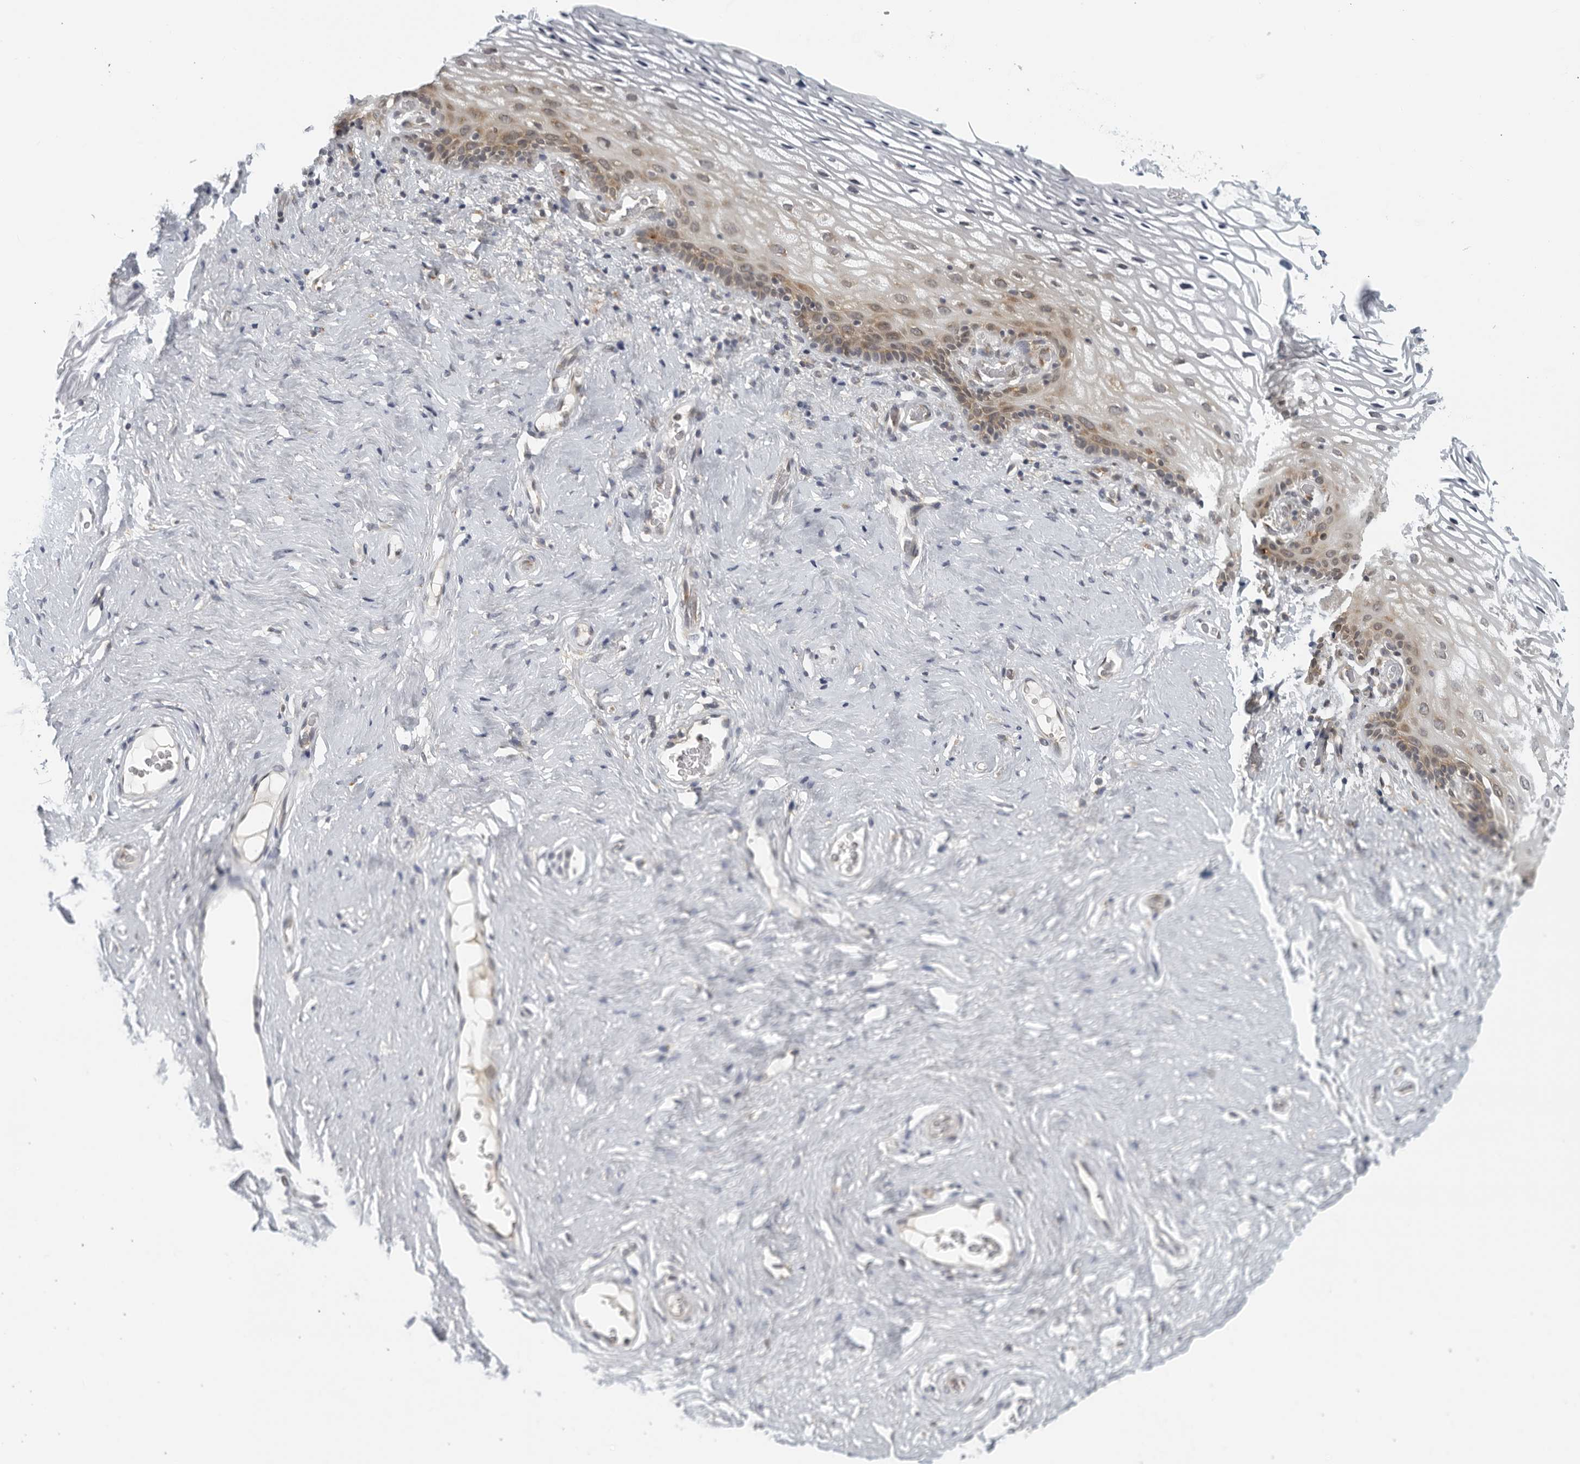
{"staining": {"intensity": "weak", "quantity": "25%-75%", "location": "cytoplasmic/membranous"}, "tissue": "vagina", "cell_type": "Squamous epithelial cells", "image_type": "normal", "snomed": [{"axis": "morphology", "description": "Normal tissue, NOS"}, {"axis": "morphology", "description": "Adenocarcinoma, NOS"}, {"axis": "topography", "description": "Rectum"}, {"axis": "topography", "description": "Vagina"}], "caption": "Benign vagina displays weak cytoplasmic/membranous staining in about 25%-75% of squamous epithelial cells.", "gene": "RC3H1", "patient": {"sex": "female", "age": 71}}